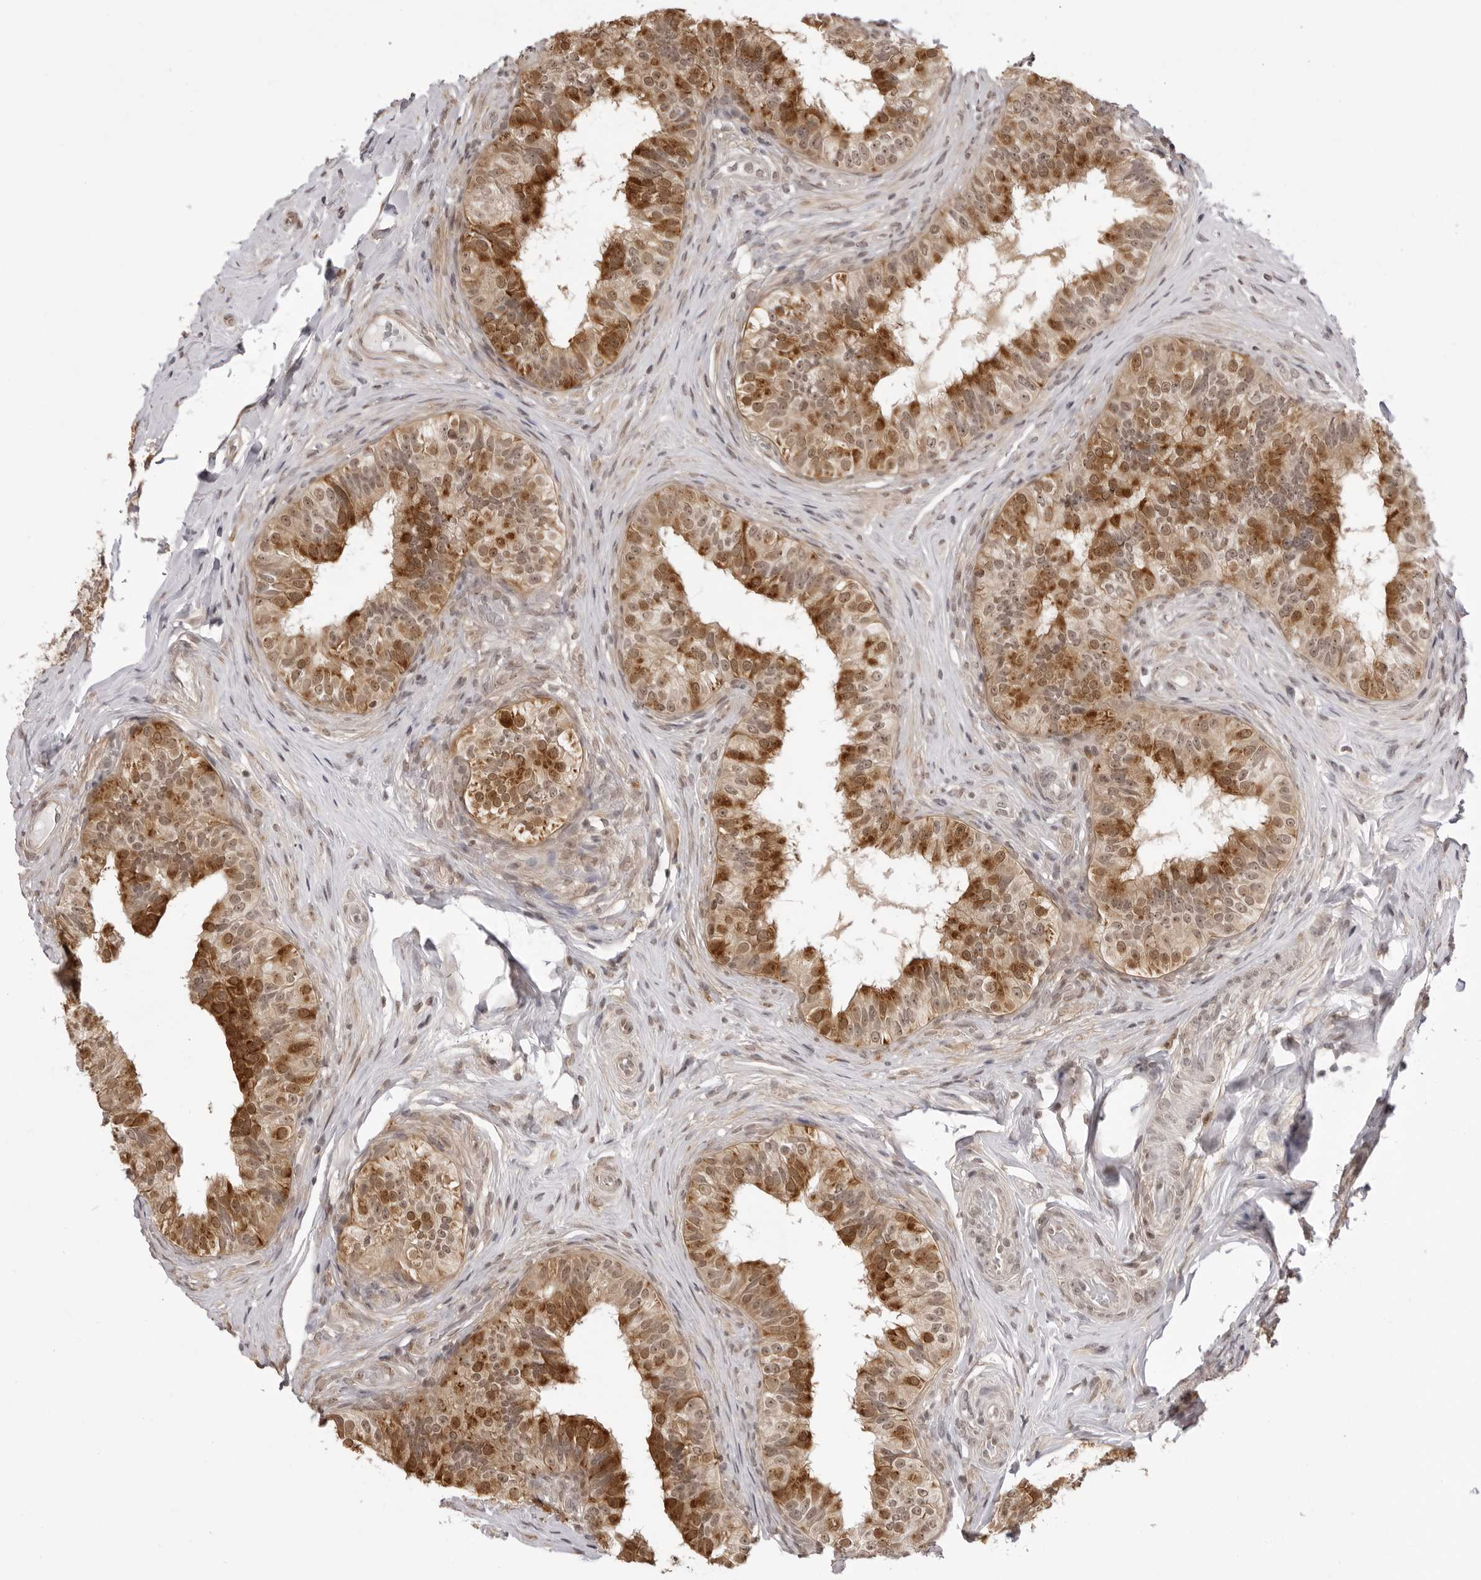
{"staining": {"intensity": "moderate", "quantity": ">75%", "location": "cytoplasmic/membranous,nuclear"}, "tissue": "epididymis", "cell_type": "Glandular cells", "image_type": "normal", "snomed": [{"axis": "morphology", "description": "Normal tissue, NOS"}, {"axis": "topography", "description": "Epididymis"}], "caption": "High-power microscopy captured an IHC photomicrograph of benign epididymis, revealing moderate cytoplasmic/membranous,nuclear expression in approximately >75% of glandular cells. (Stains: DAB (3,3'-diaminobenzidine) in brown, nuclei in blue, Microscopy: brightfield microscopy at high magnification).", "gene": "ZC3H11A", "patient": {"sex": "male", "age": 49}}